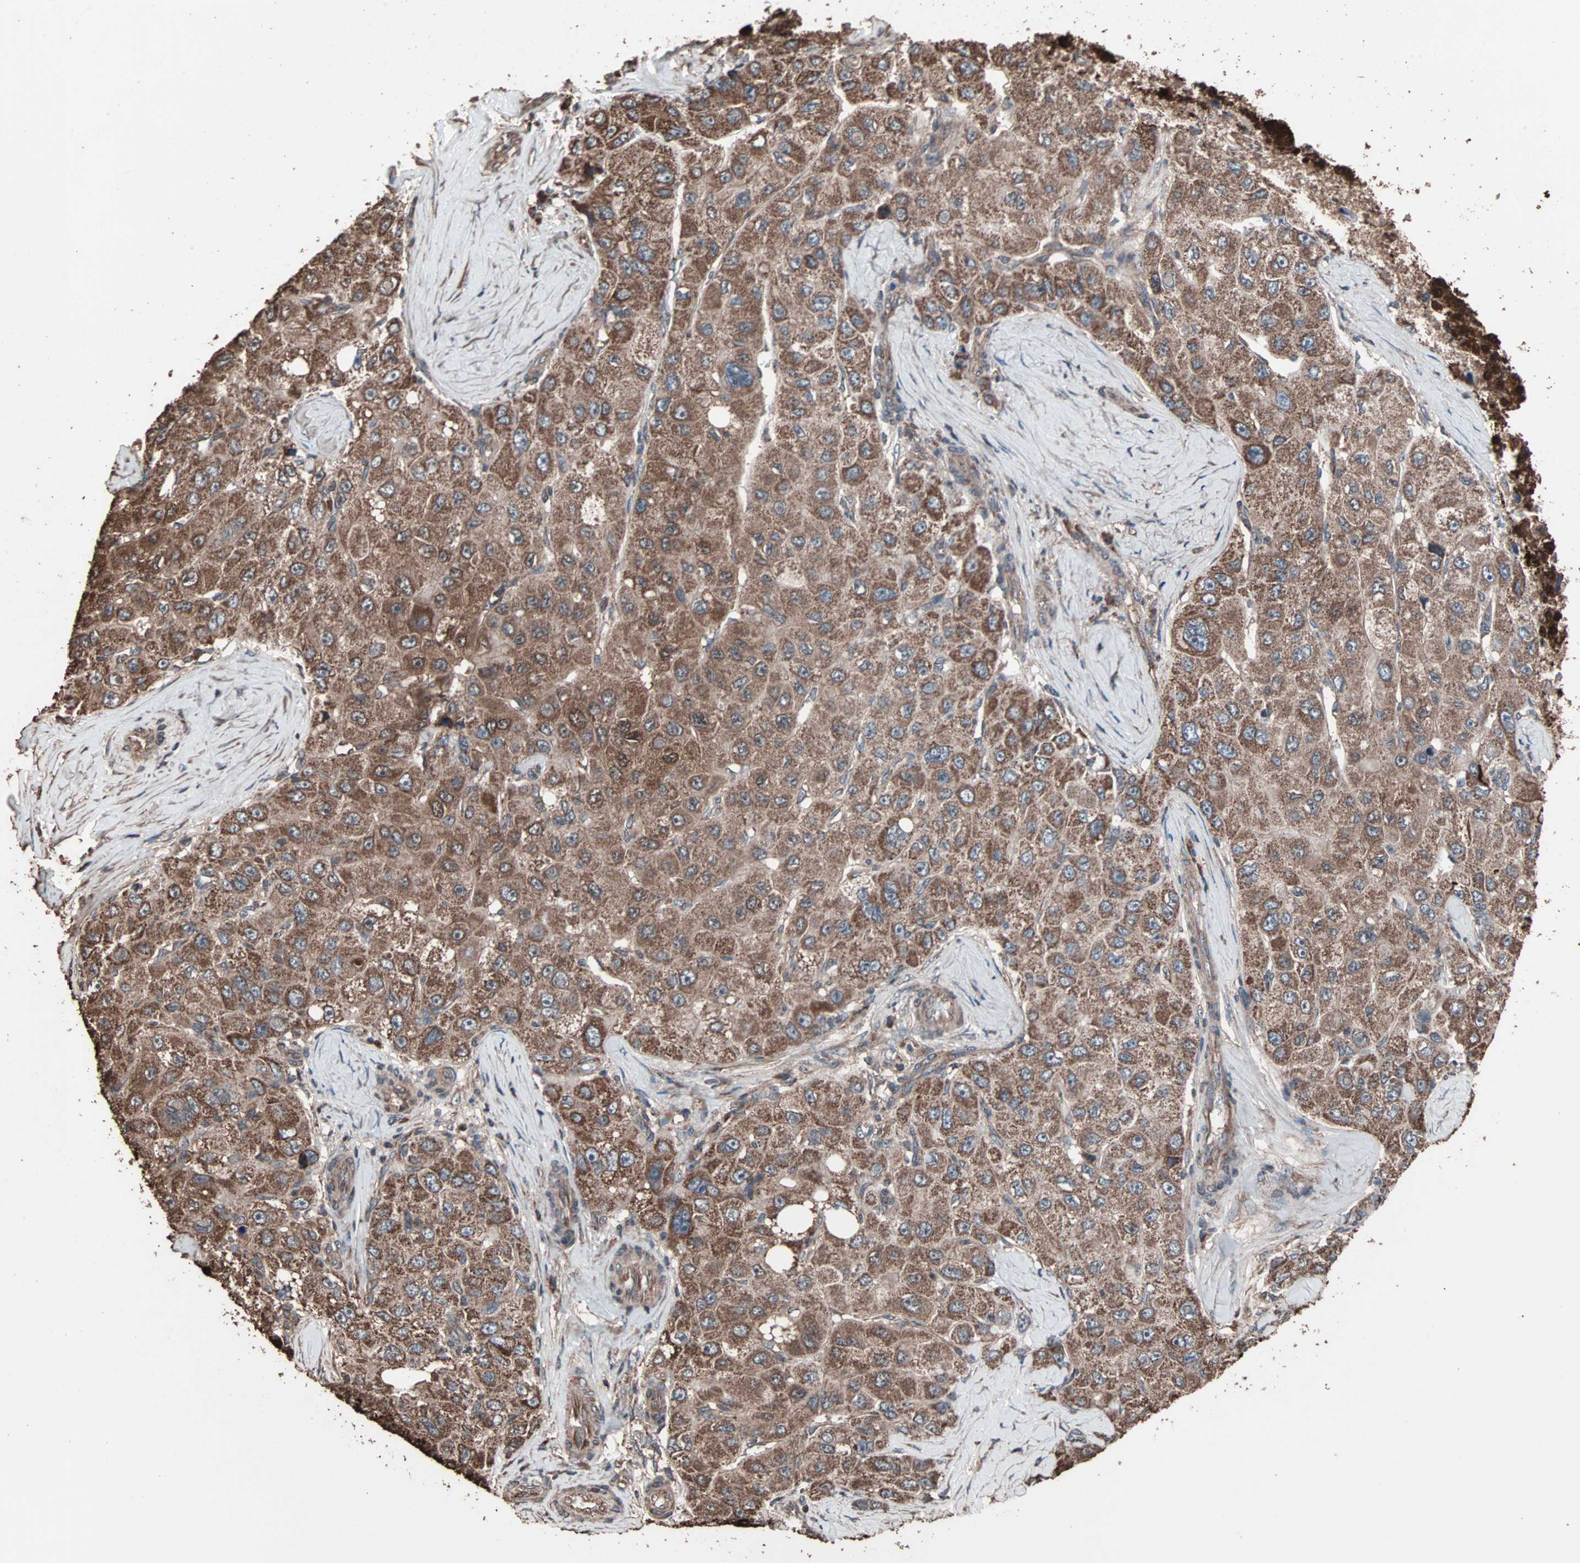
{"staining": {"intensity": "moderate", "quantity": ">75%", "location": "cytoplasmic/membranous"}, "tissue": "liver cancer", "cell_type": "Tumor cells", "image_type": "cancer", "snomed": [{"axis": "morphology", "description": "Carcinoma, Hepatocellular, NOS"}, {"axis": "topography", "description": "Liver"}], "caption": "Tumor cells reveal medium levels of moderate cytoplasmic/membranous positivity in about >75% of cells in liver hepatocellular carcinoma.", "gene": "MRPL2", "patient": {"sex": "male", "age": 80}}